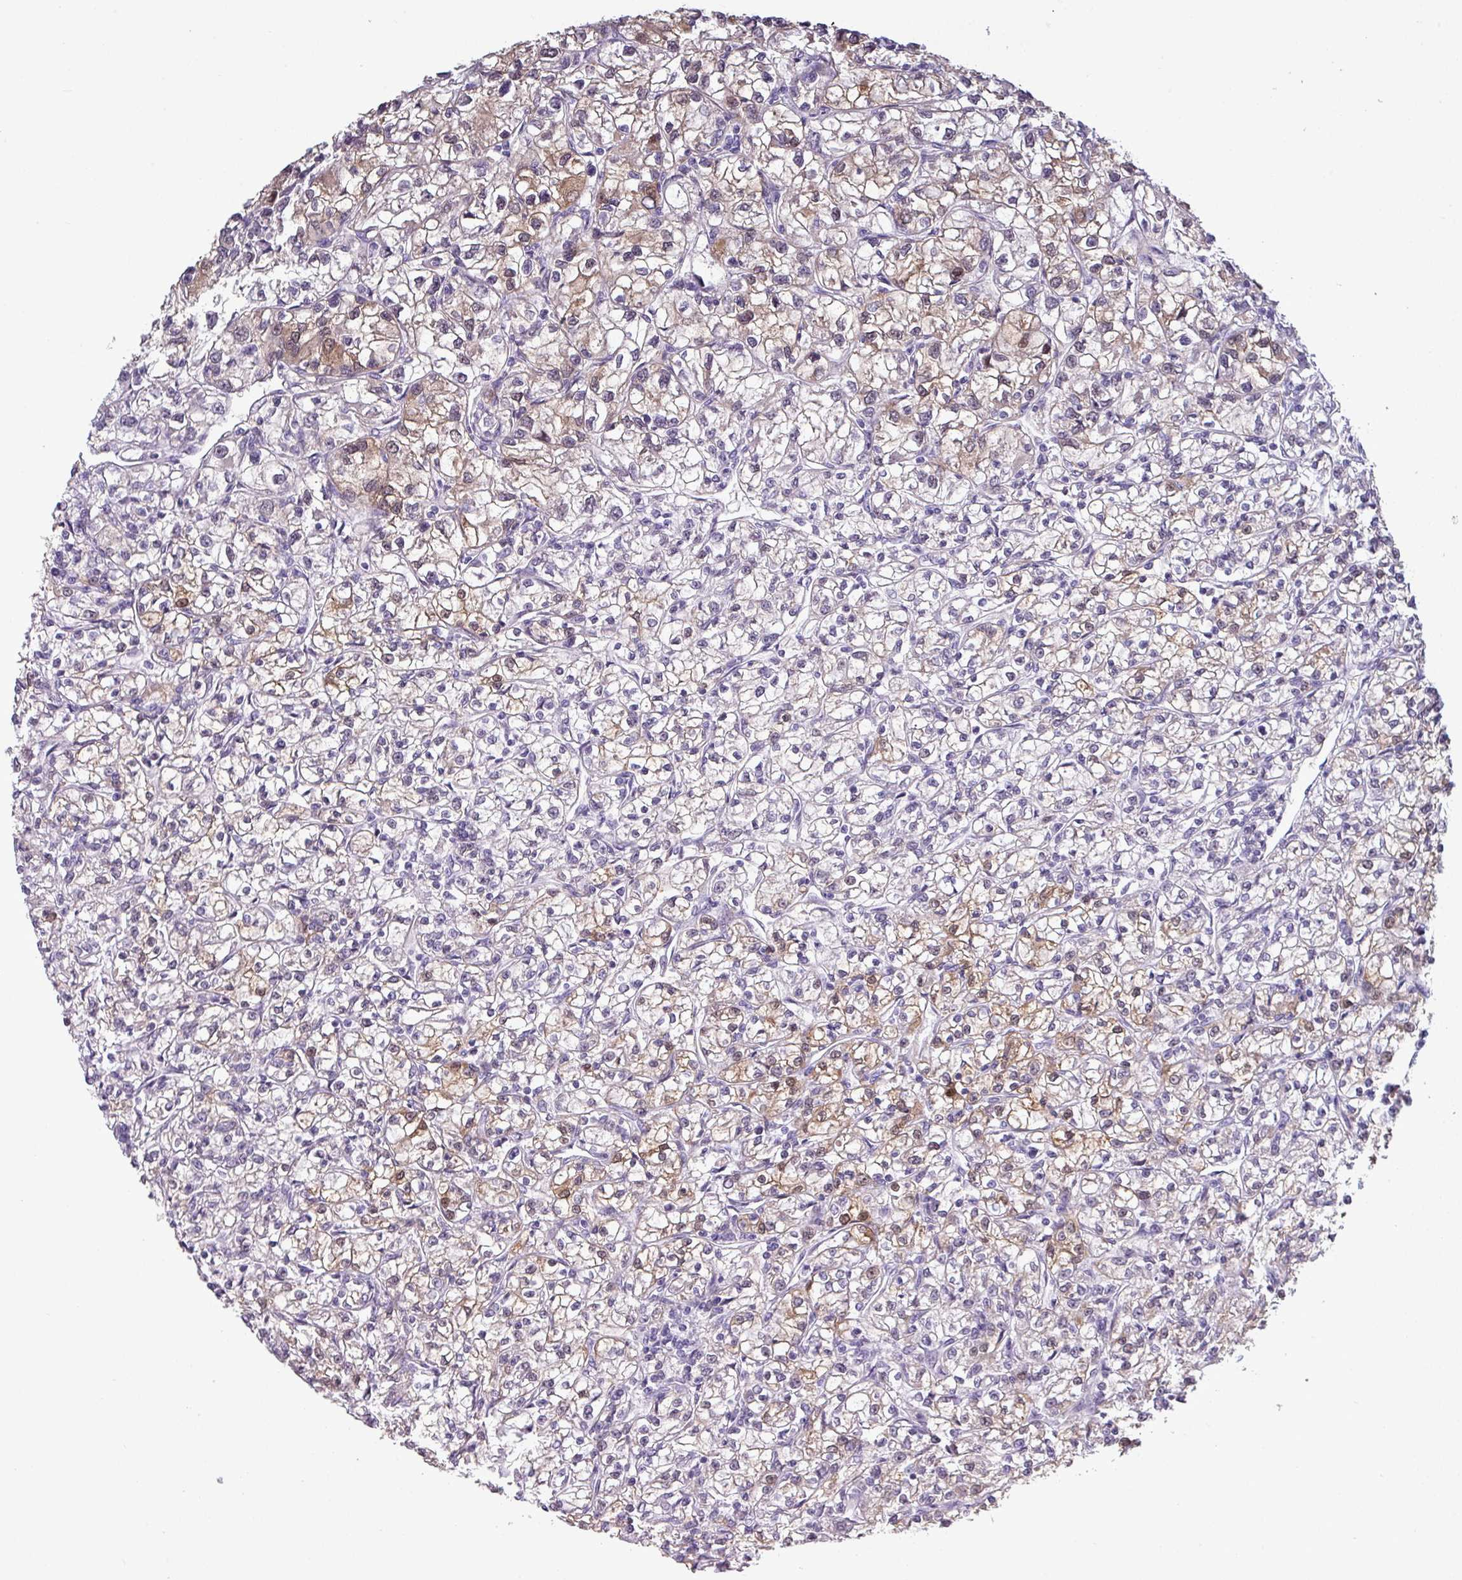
{"staining": {"intensity": "moderate", "quantity": "25%-75%", "location": "cytoplasmic/membranous,nuclear"}, "tissue": "renal cancer", "cell_type": "Tumor cells", "image_type": "cancer", "snomed": [{"axis": "morphology", "description": "Adenocarcinoma, NOS"}, {"axis": "topography", "description": "Kidney"}], "caption": "About 25%-75% of tumor cells in human adenocarcinoma (renal) show moderate cytoplasmic/membranous and nuclear protein expression as visualized by brown immunohistochemical staining.", "gene": "SRGAP1", "patient": {"sex": "female", "age": 59}}